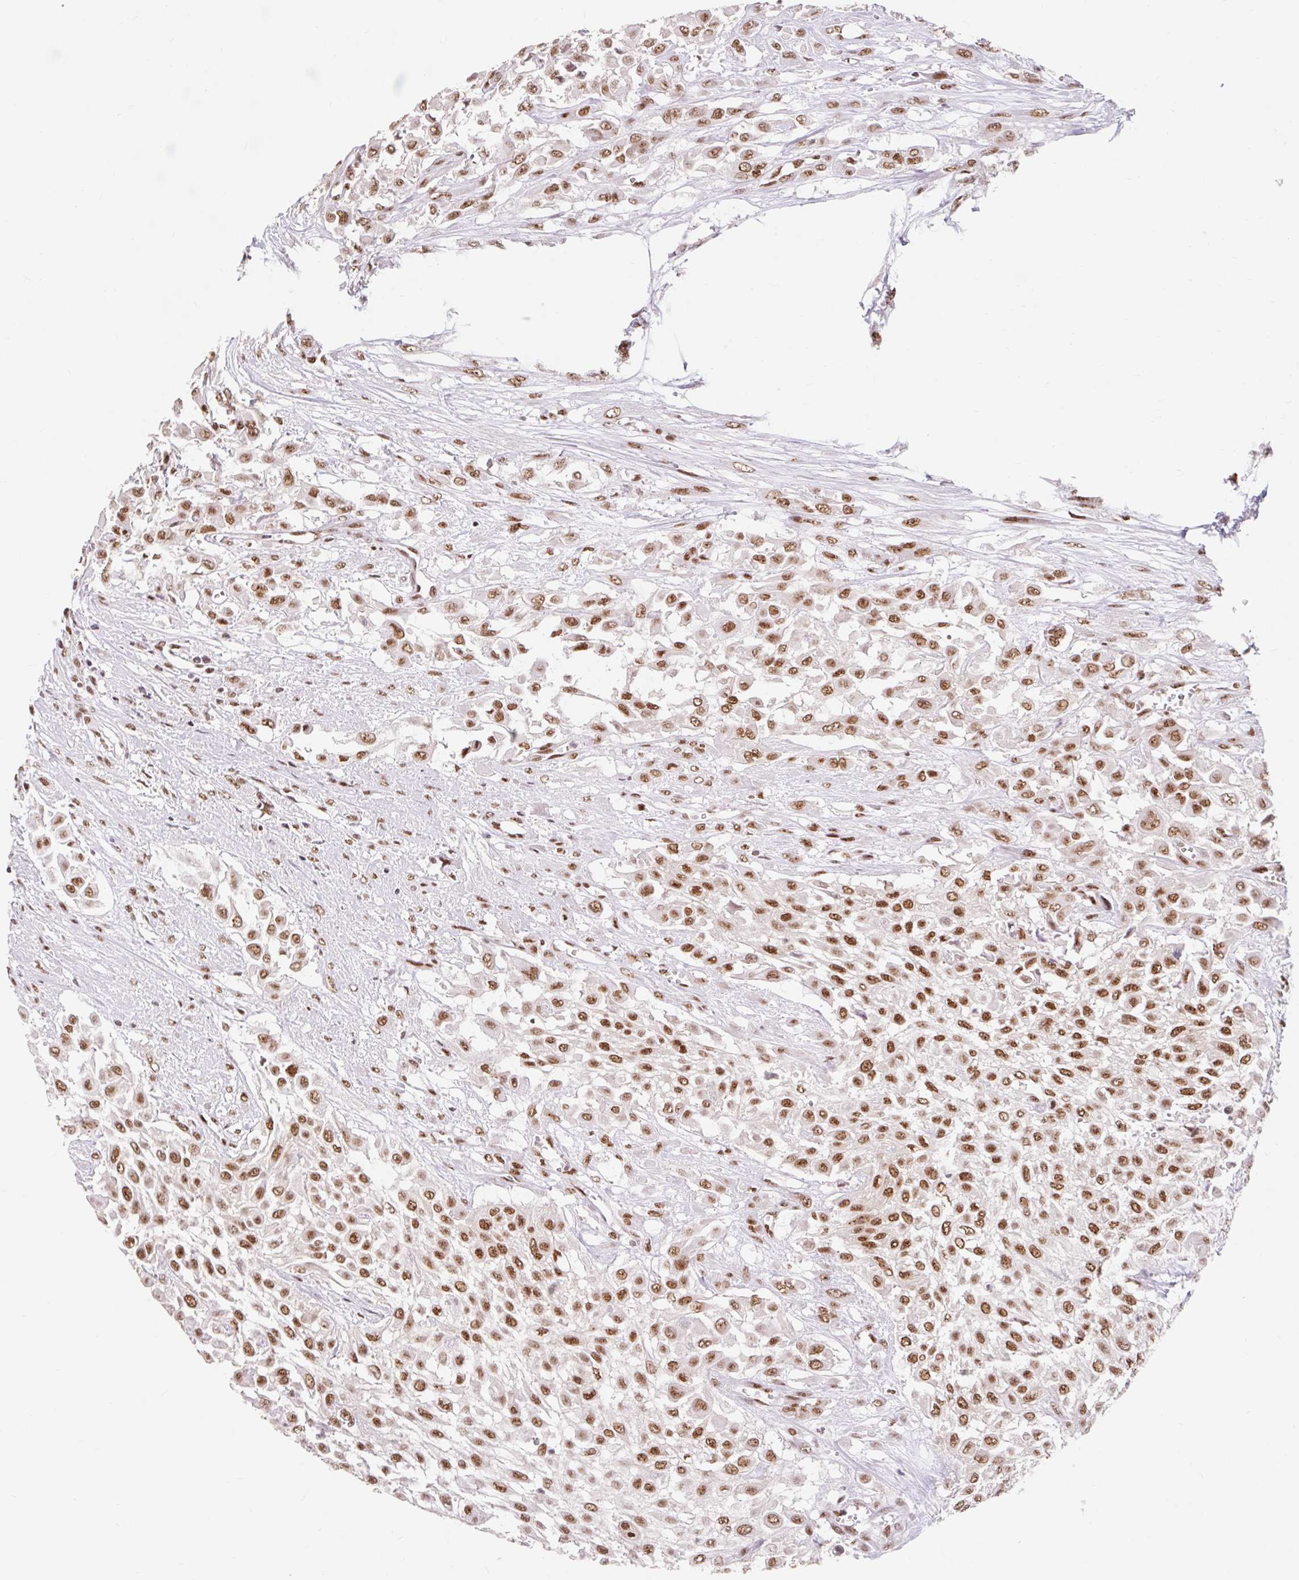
{"staining": {"intensity": "moderate", "quantity": ">75%", "location": "nuclear"}, "tissue": "urothelial cancer", "cell_type": "Tumor cells", "image_type": "cancer", "snomed": [{"axis": "morphology", "description": "Urothelial carcinoma, High grade"}, {"axis": "topography", "description": "Urinary bladder"}], "caption": "Protein staining shows moderate nuclear staining in approximately >75% of tumor cells in urothelial cancer.", "gene": "SRSF10", "patient": {"sex": "male", "age": 57}}